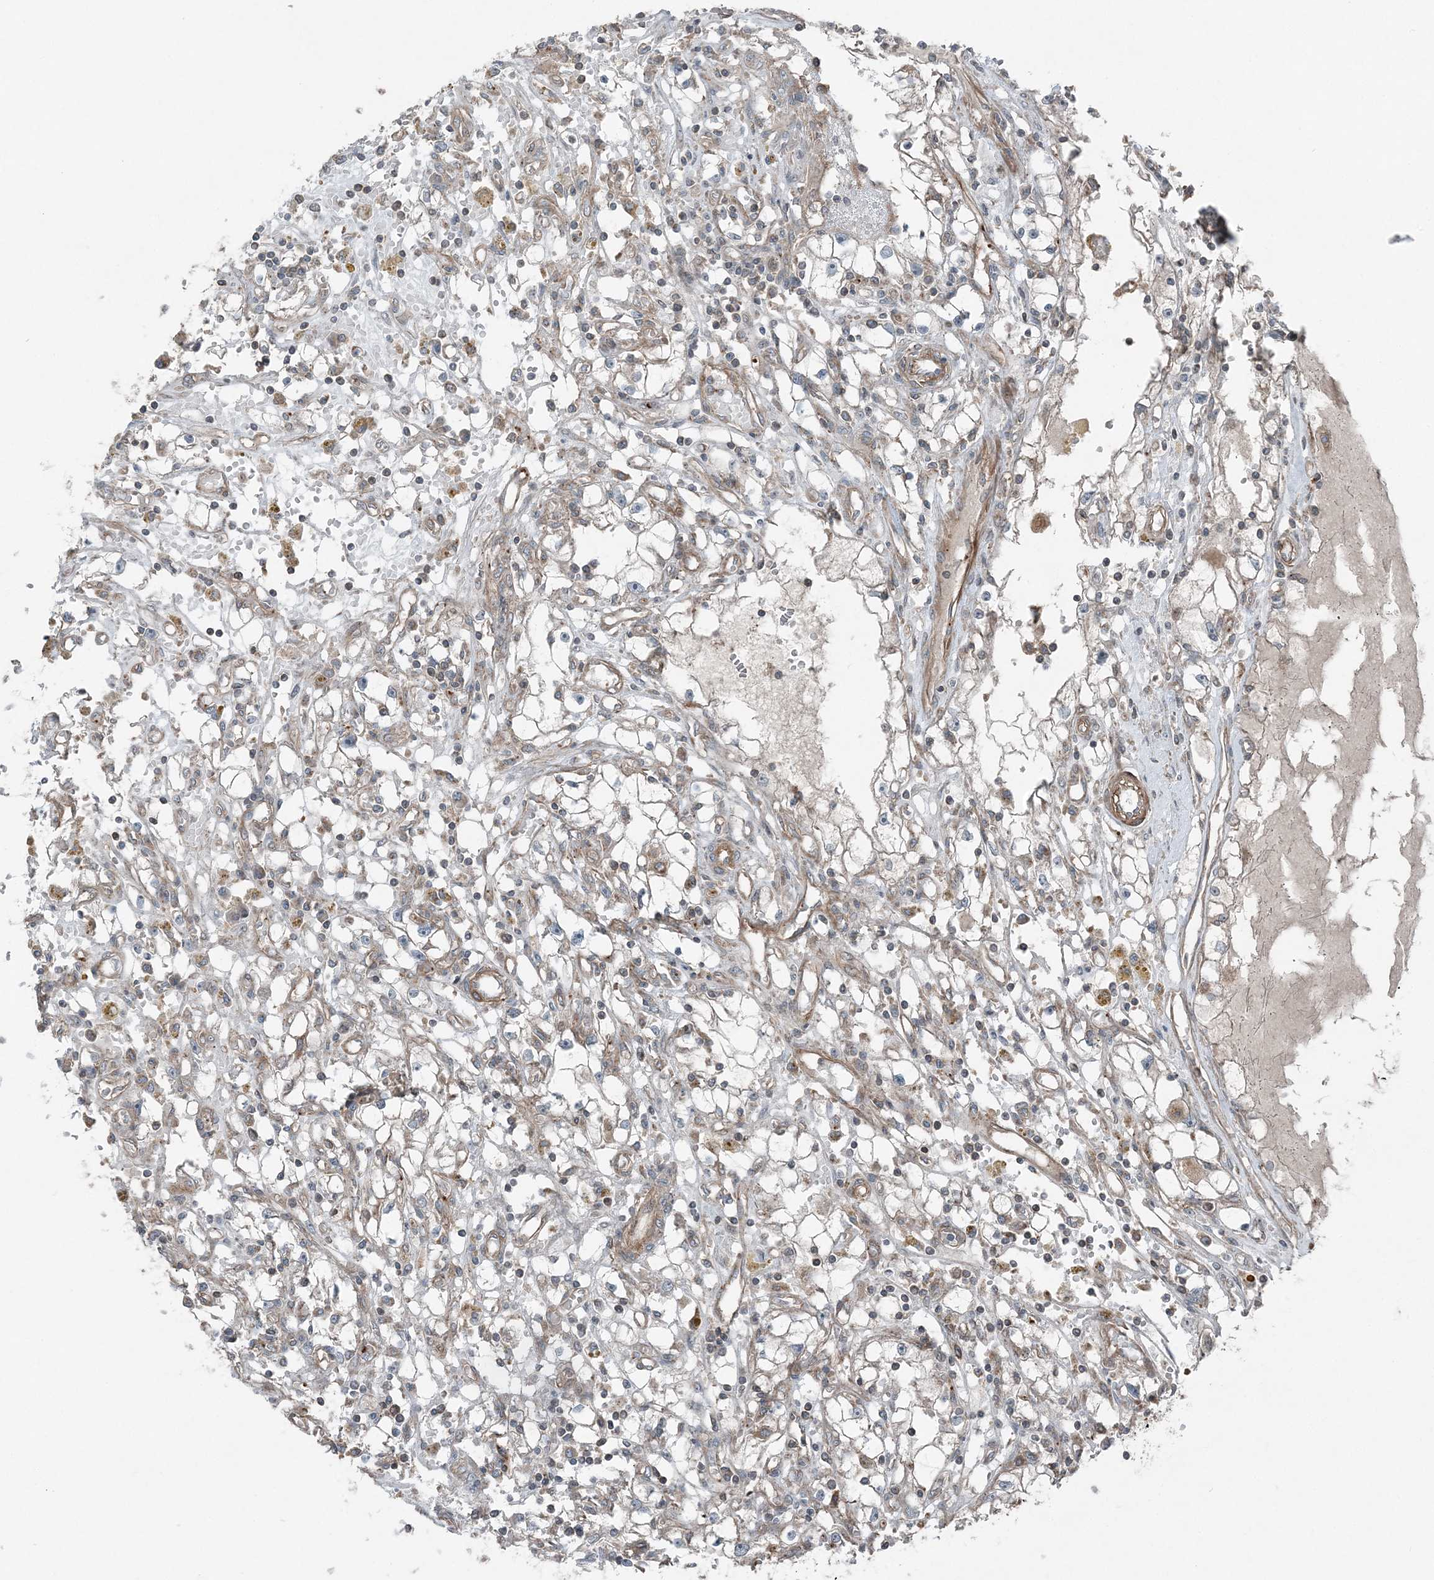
{"staining": {"intensity": "weak", "quantity": "25%-75%", "location": "cytoplasmic/membranous"}, "tissue": "renal cancer", "cell_type": "Tumor cells", "image_type": "cancer", "snomed": [{"axis": "morphology", "description": "Adenocarcinoma, NOS"}, {"axis": "topography", "description": "Kidney"}], "caption": "A low amount of weak cytoplasmic/membranous staining is appreciated in about 25%-75% of tumor cells in renal cancer (adenocarcinoma) tissue. (DAB = brown stain, brightfield microscopy at high magnification).", "gene": "KY", "patient": {"sex": "male", "age": 56}}